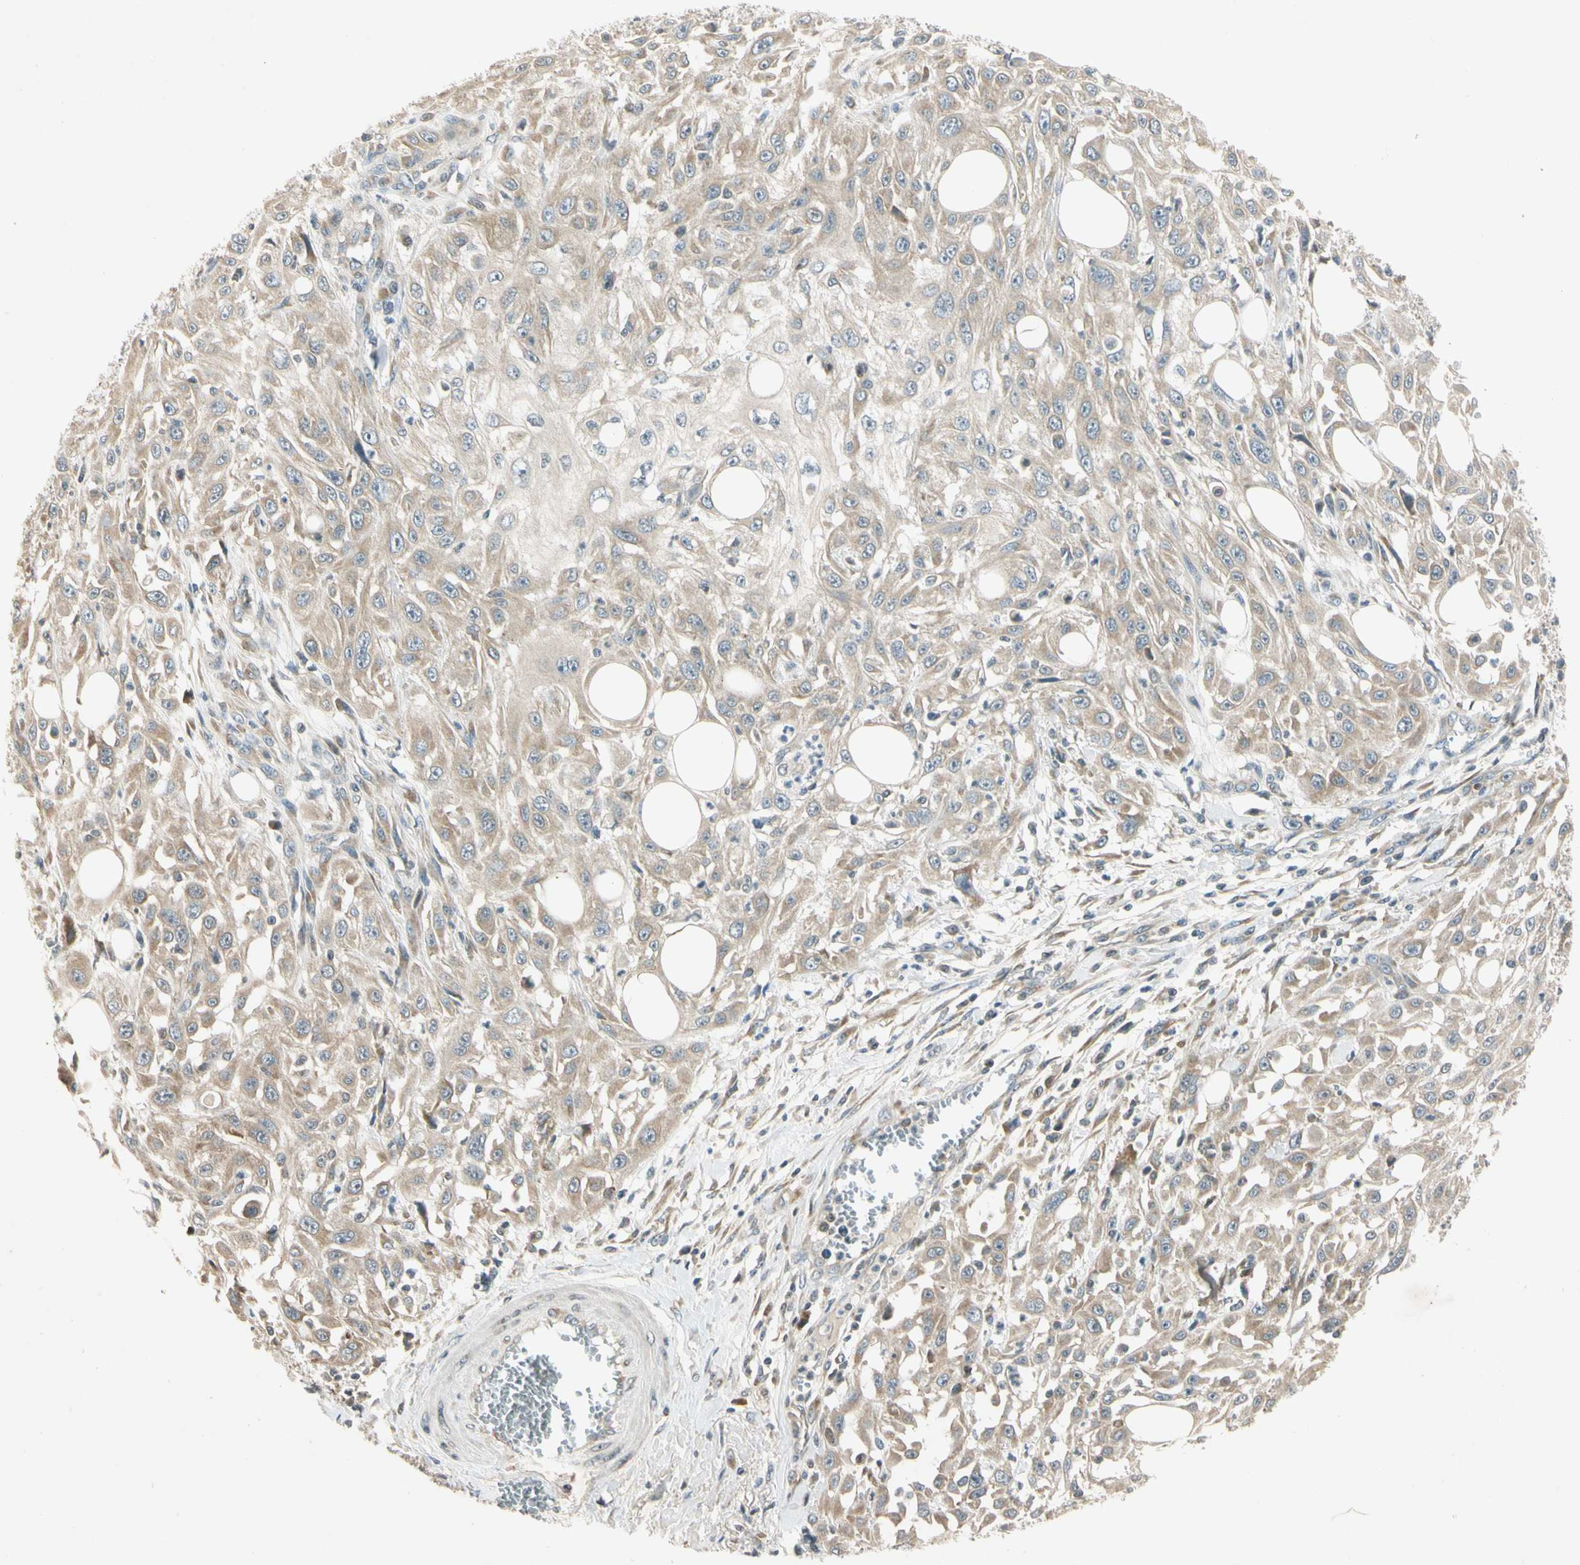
{"staining": {"intensity": "moderate", "quantity": ">75%", "location": "cytoplasmic/membranous"}, "tissue": "skin cancer", "cell_type": "Tumor cells", "image_type": "cancer", "snomed": [{"axis": "morphology", "description": "Squamous cell carcinoma, NOS"}, {"axis": "topography", "description": "Skin"}], "caption": "An immunohistochemistry micrograph of neoplastic tissue is shown. Protein staining in brown highlights moderate cytoplasmic/membranous positivity in skin squamous cell carcinoma within tumor cells.", "gene": "RPS6KB2", "patient": {"sex": "male", "age": 75}}